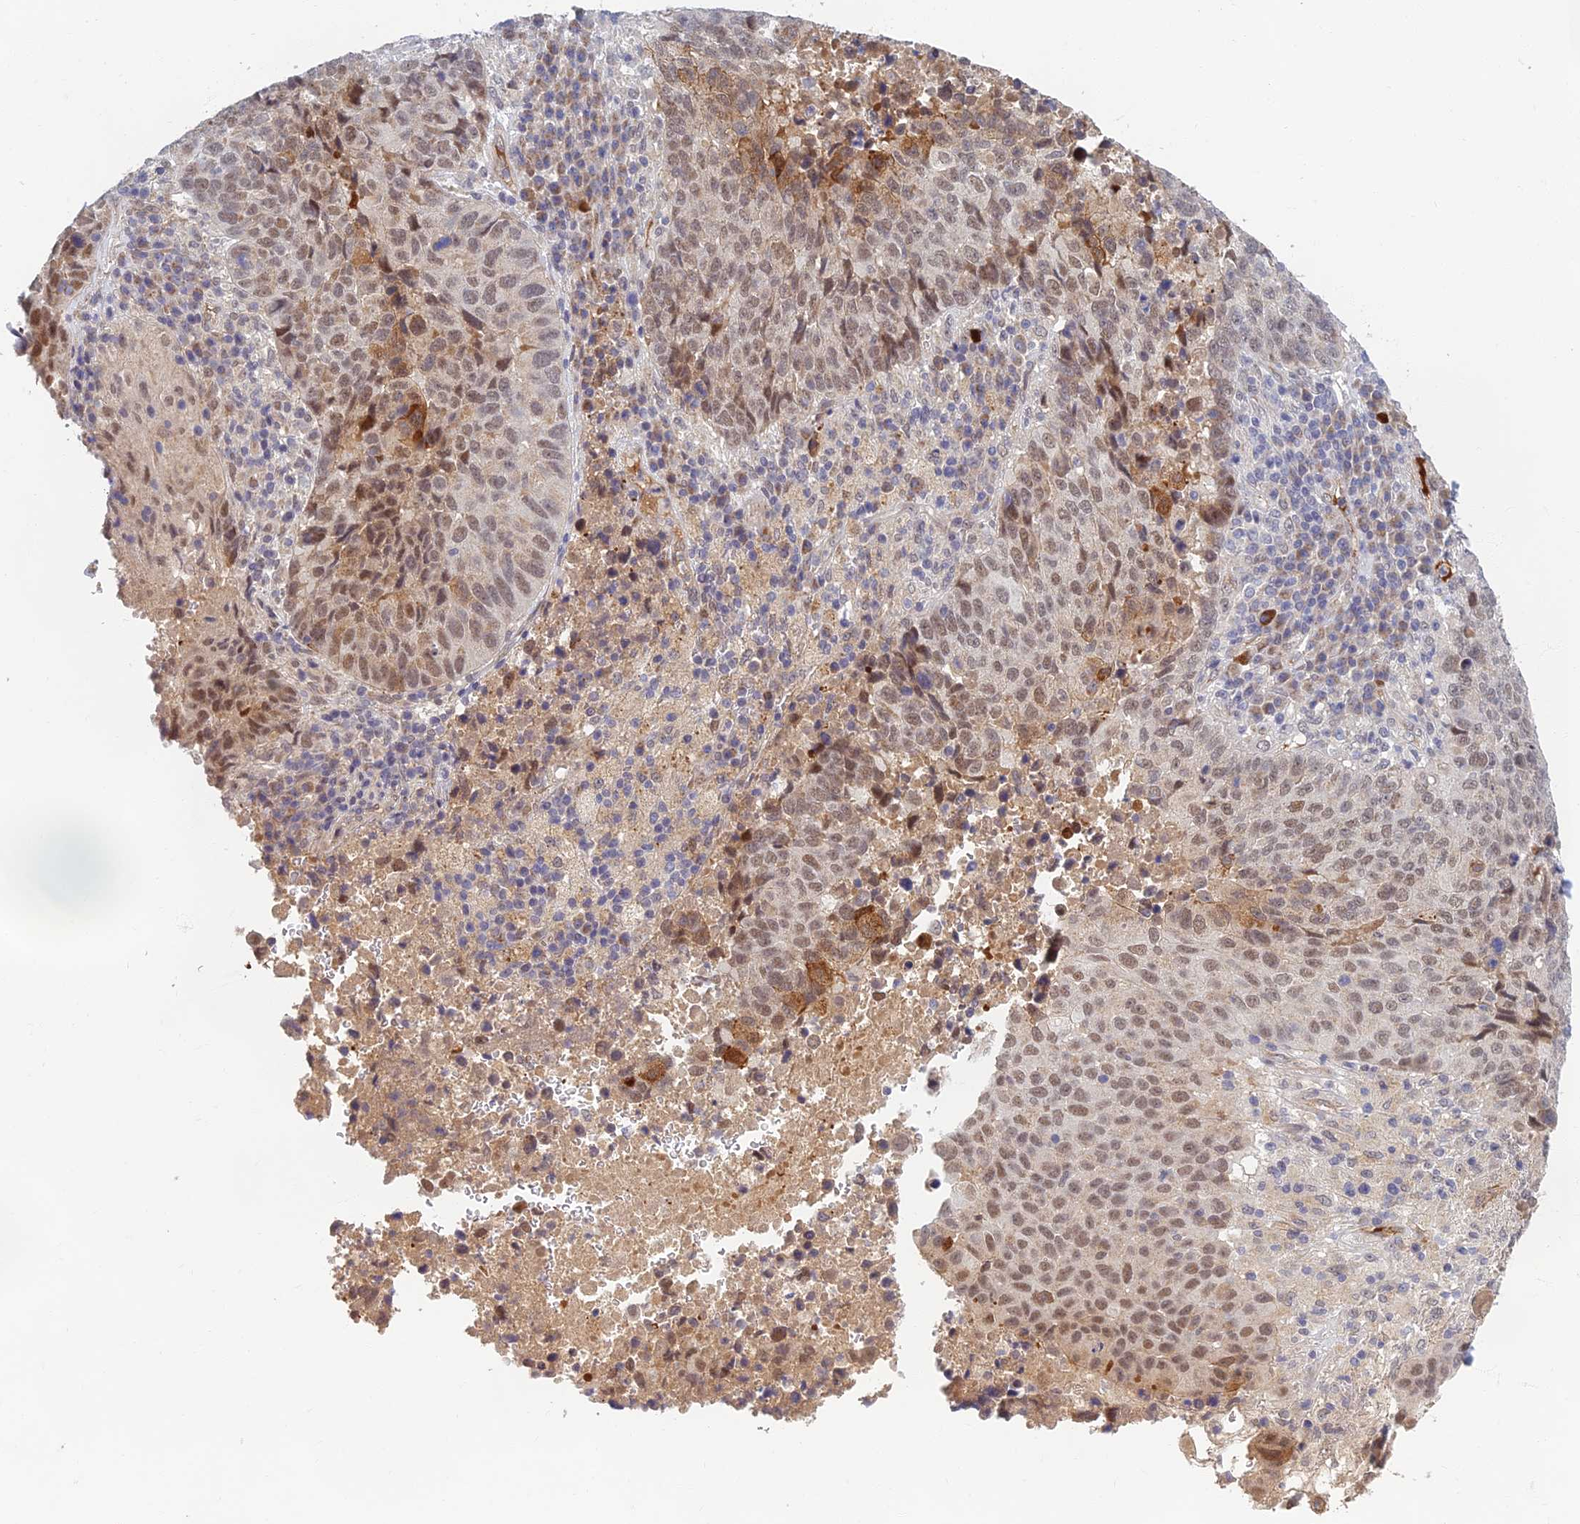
{"staining": {"intensity": "weak", "quantity": "25%-75%", "location": "nuclear"}, "tissue": "lung cancer", "cell_type": "Tumor cells", "image_type": "cancer", "snomed": [{"axis": "morphology", "description": "Squamous cell carcinoma, NOS"}, {"axis": "topography", "description": "Lung"}], "caption": "The image displays immunohistochemical staining of lung cancer (squamous cell carcinoma). There is weak nuclear expression is present in about 25%-75% of tumor cells. Immunohistochemistry (ihc) stains the protein of interest in brown and the nuclei are stained blue.", "gene": "EARS2", "patient": {"sex": "male", "age": 73}}